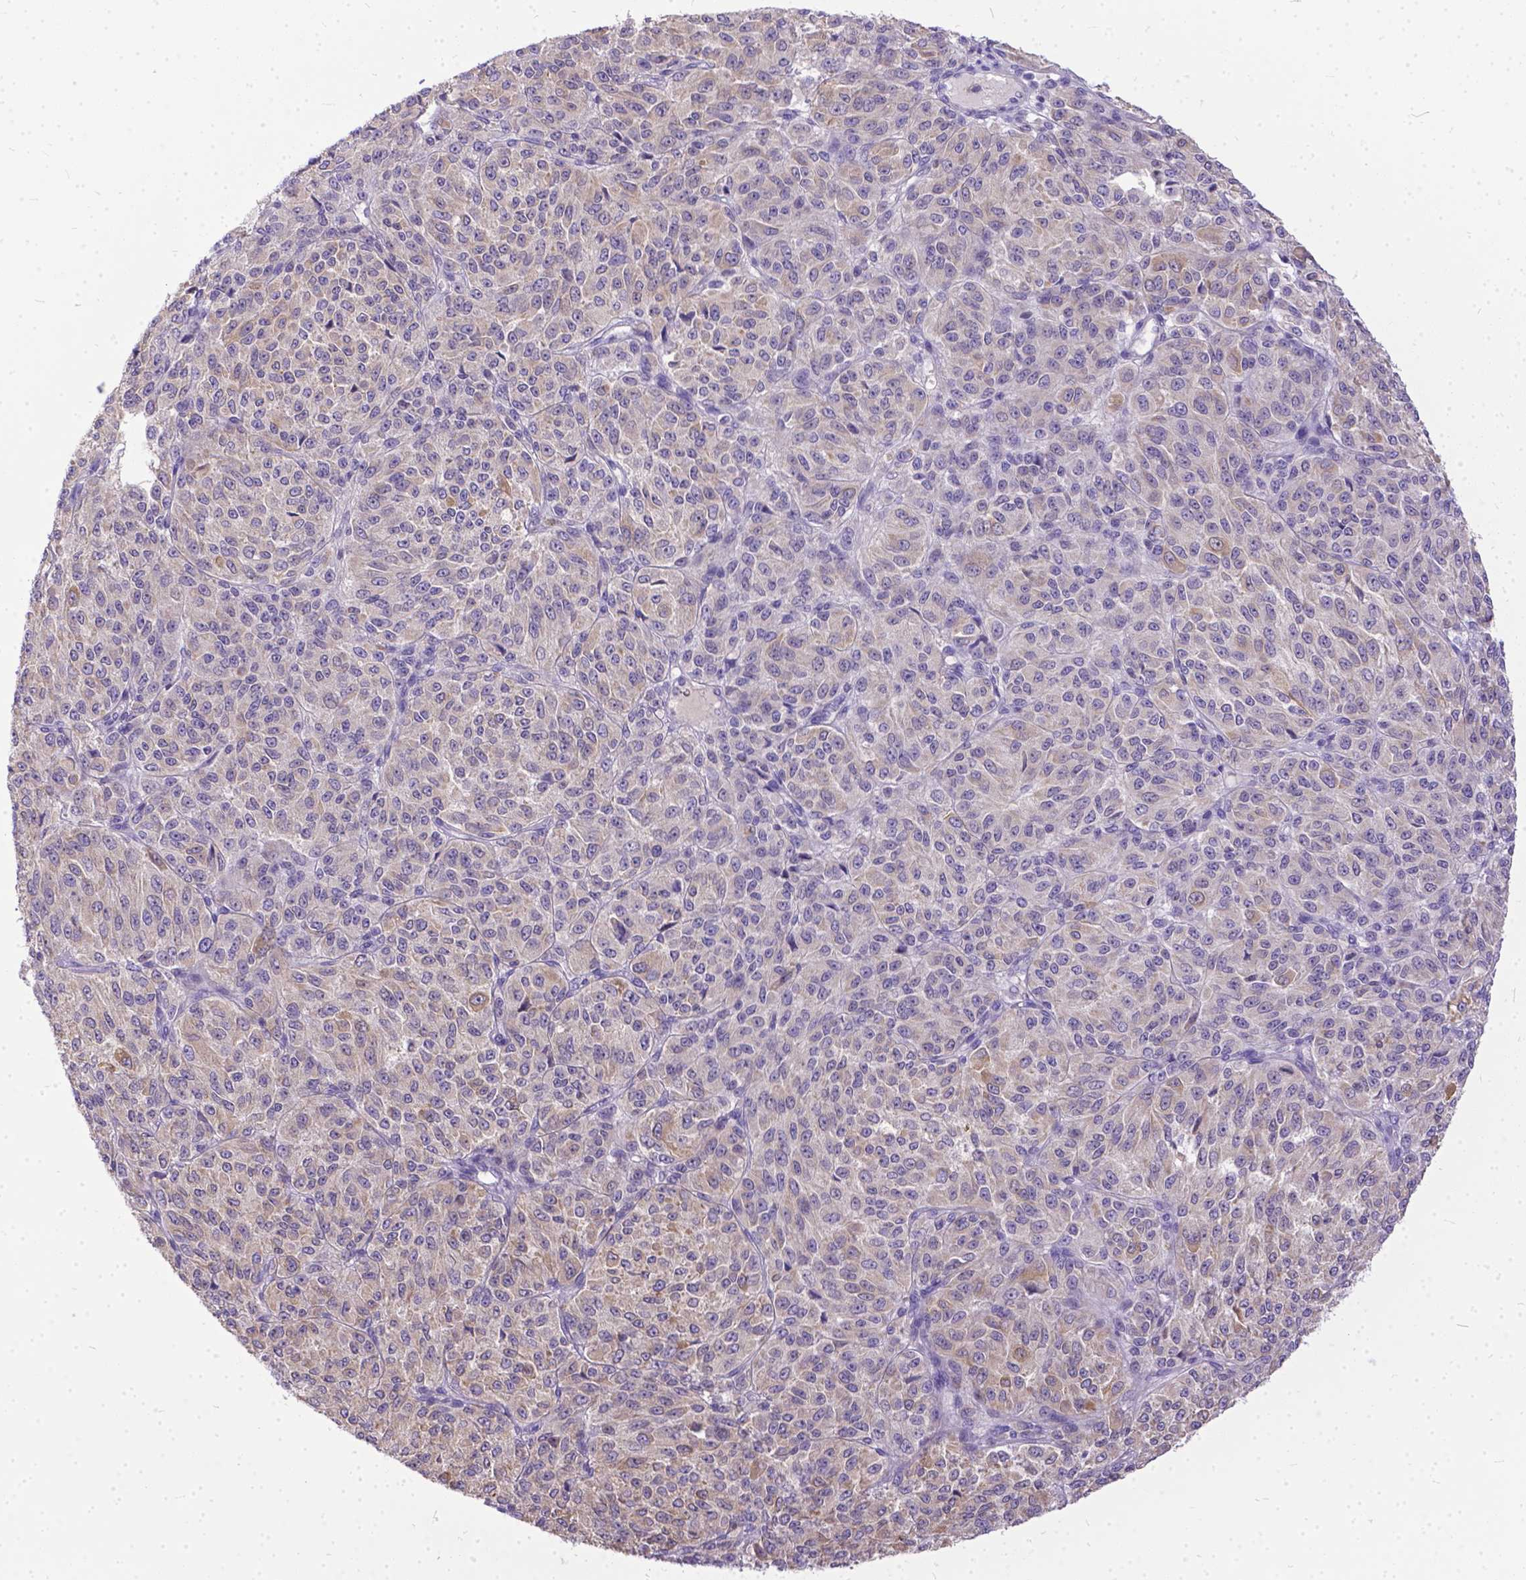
{"staining": {"intensity": "weak", "quantity": "<25%", "location": "cytoplasmic/membranous"}, "tissue": "melanoma", "cell_type": "Tumor cells", "image_type": "cancer", "snomed": [{"axis": "morphology", "description": "Malignant melanoma, Metastatic site"}, {"axis": "topography", "description": "Brain"}], "caption": "This is an IHC image of human melanoma. There is no expression in tumor cells.", "gene": "TTLL6", "patient": {"sex": "female", "age": 56}}